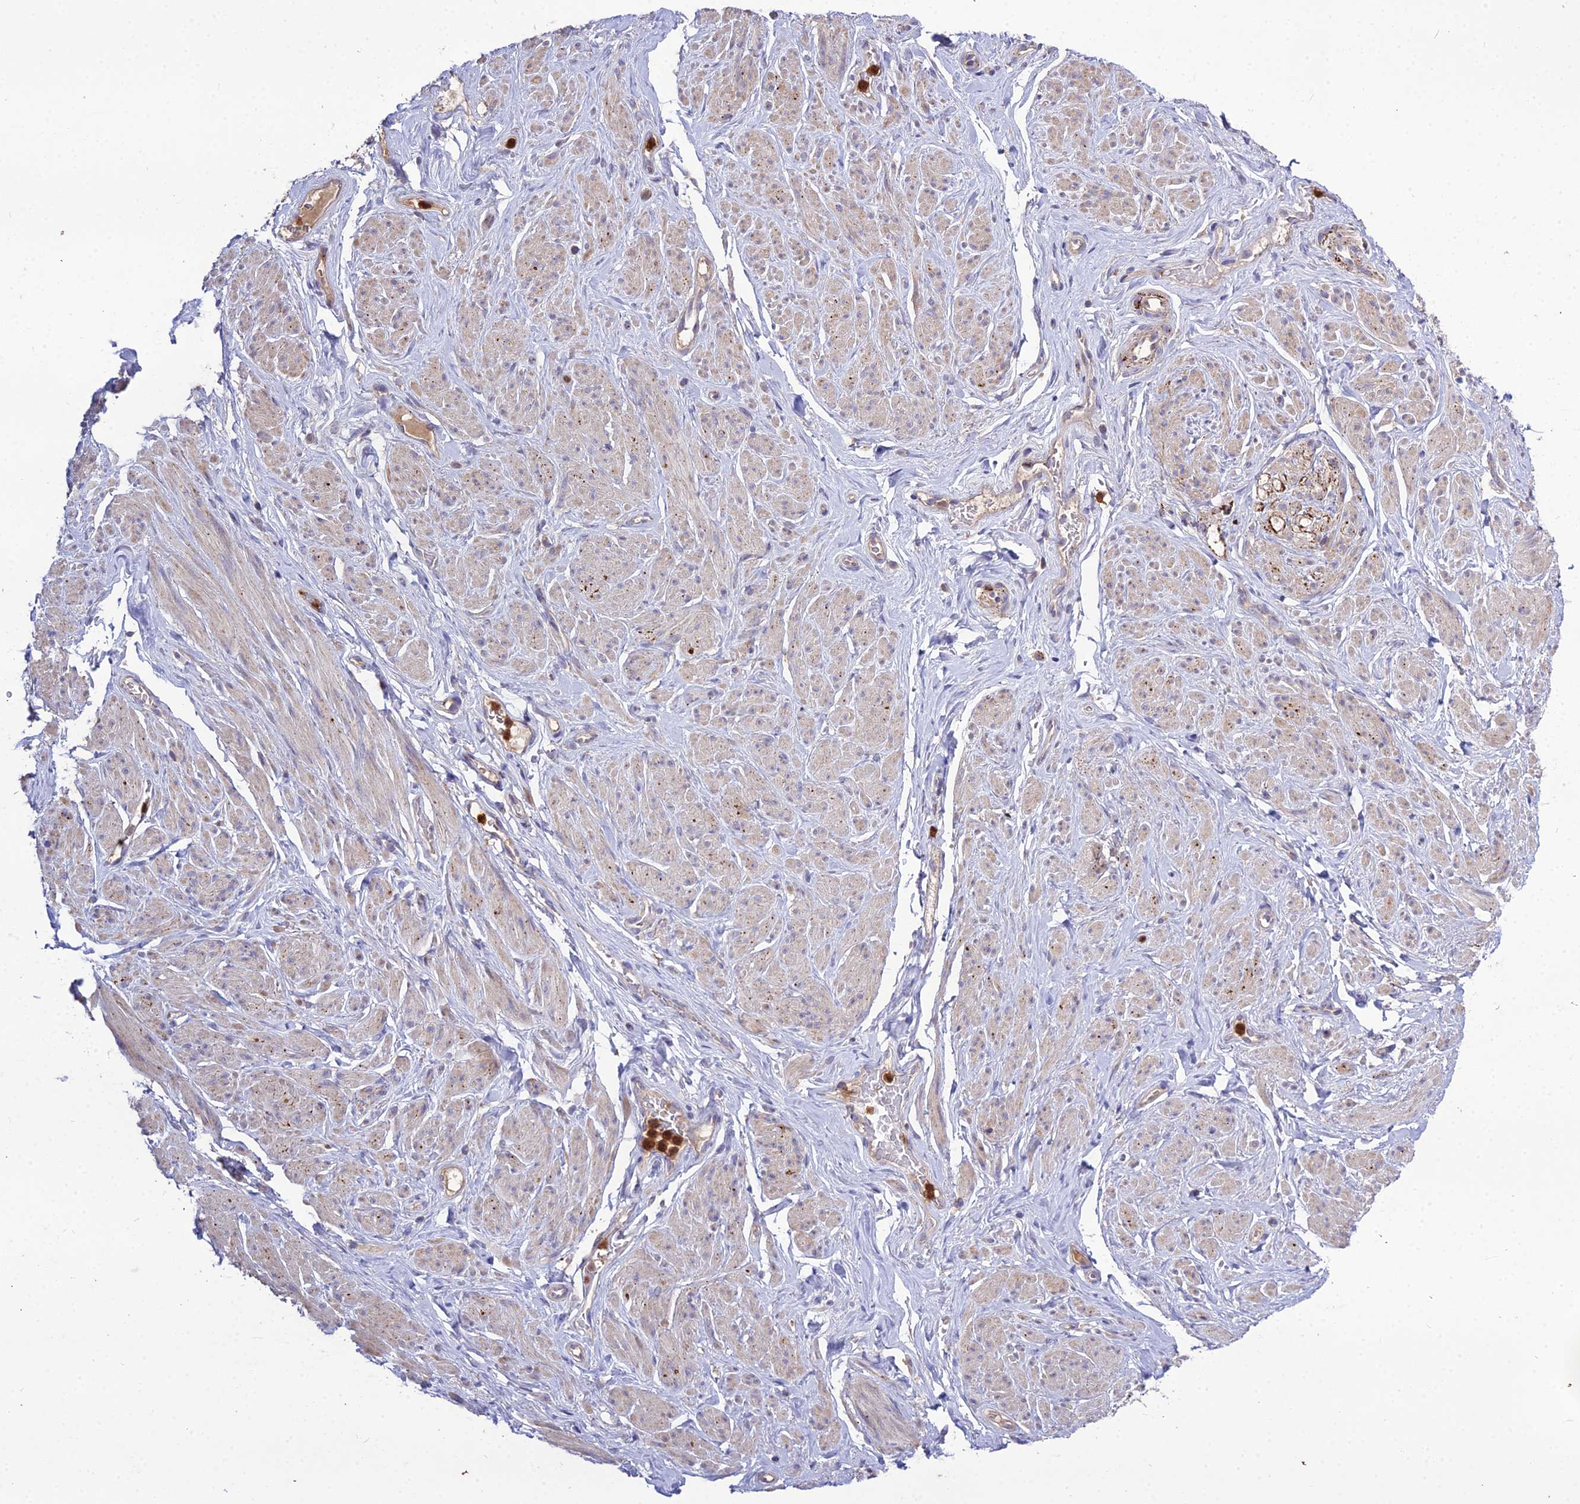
{"staining": {"intensity": "weak", "quantity": "<25%", "location": "cytoplasmic/membranous"}, "tissue": "smooth muscle", "cell_type": "Smooth muscle cells", "image_type": "normal", "snomed": [{"axis": "morphology", "description": "Normal tissue, NOS"}, {"axis": "topography", "description": "Smooth muscle"}, {"axis": "topography", "description": "Peripheral nerve tissue"}], "caption": "DAB immunohistochemical staining of benign smooth muscle displays no significant positivity in smooth muscle cells.", "gene": "EID2", "patient": {"sex": "male", "age": 69}}